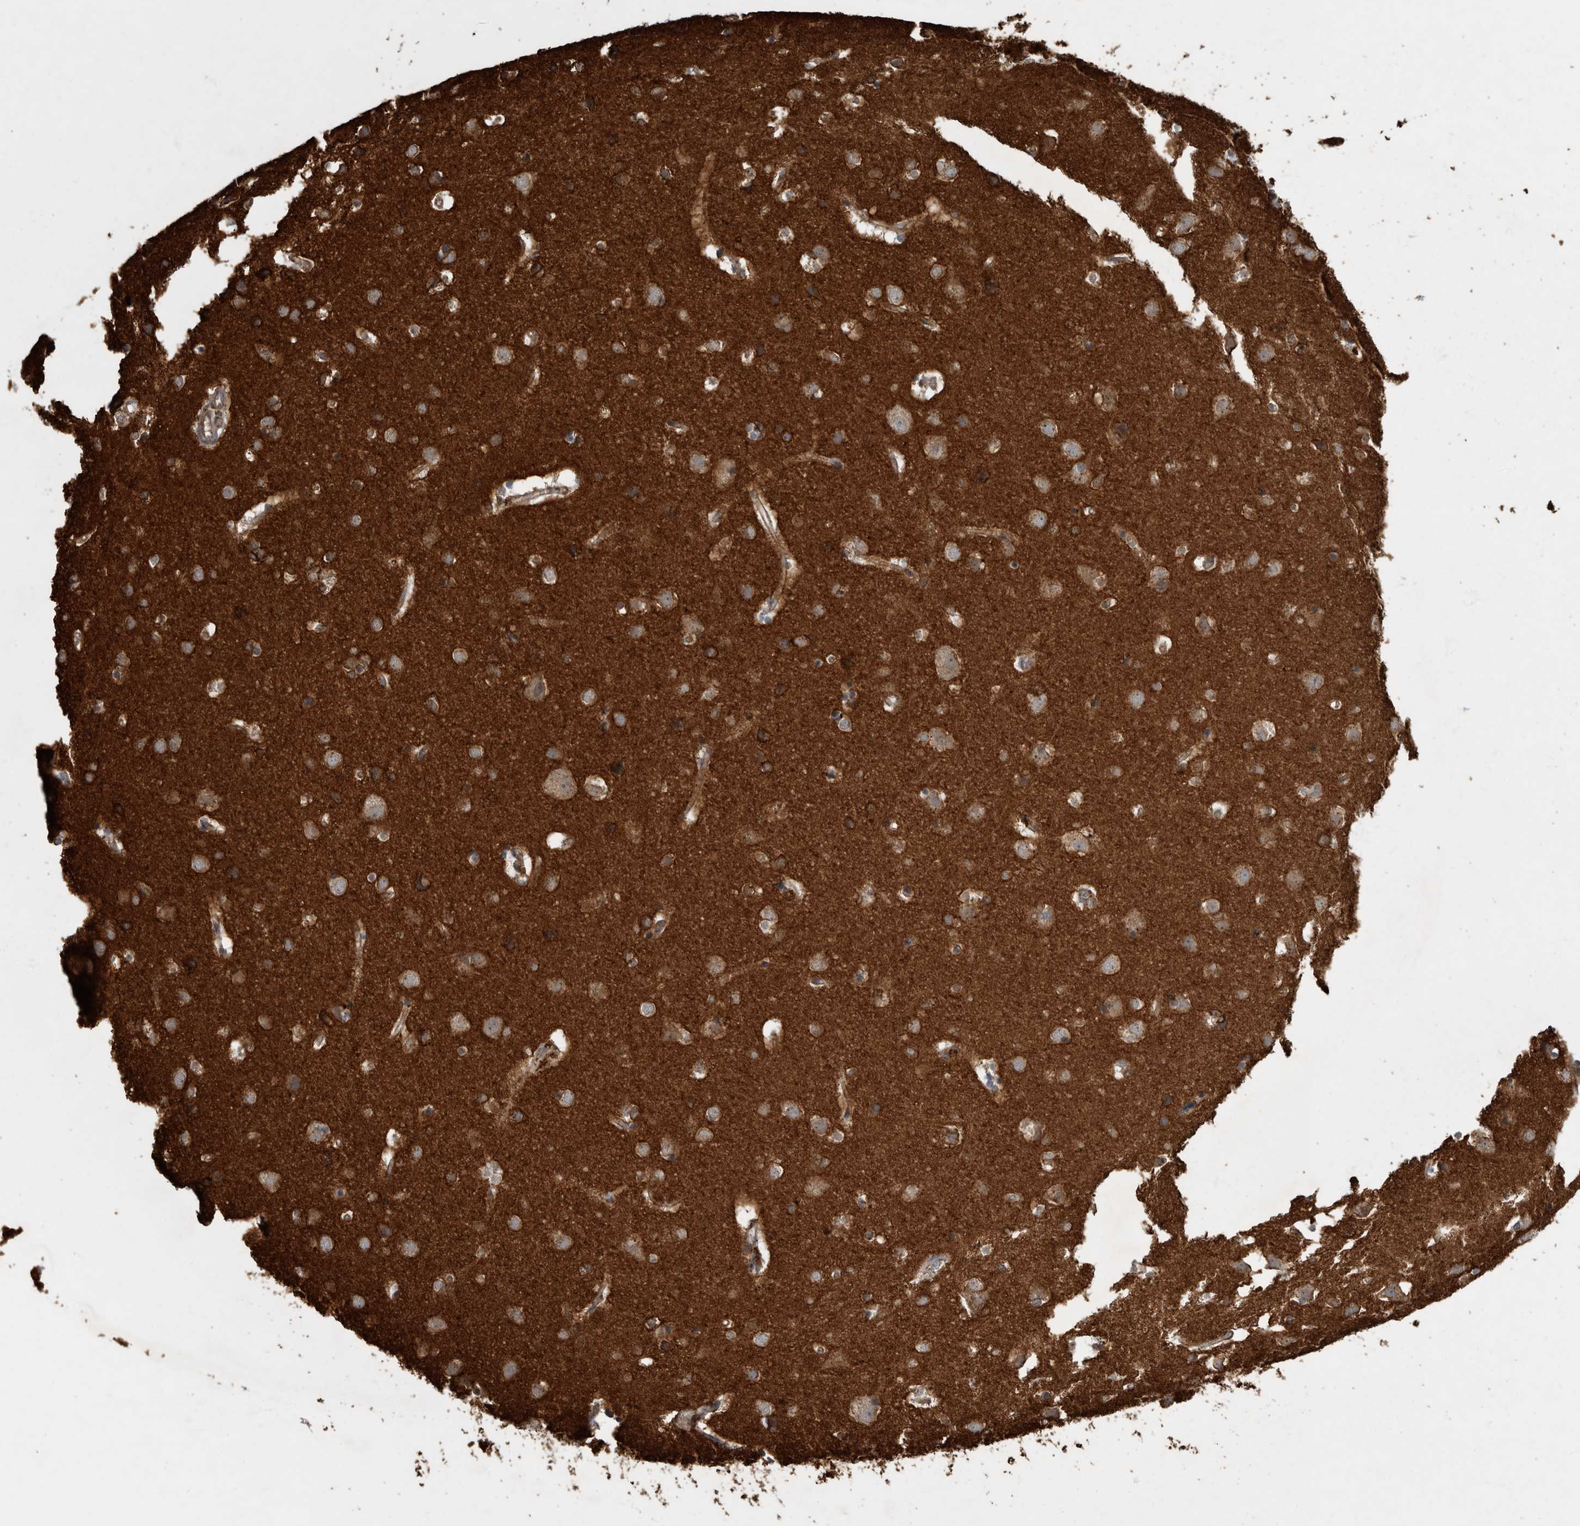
{"staining": {"intensity": "moderate", "quantity": ">75%", "location": "cytoplasmic/membranous"}, "tissue": "cerebral cortex", "cell_type": "Endothelial cells", "image_type": "normal", "snomed": [{"axis": "morphology", "description": "Normal tissue, NOS"}, {"axis": "topography", "description": "Cerebral cortex"}], "caption": "Protein analysis of benign cerebral cortex displays moderate cytoplasmic/membranous staining in approximately >75% of endothelial cells. Using DAB (3,3'-diaminobenzidine) (brown) and hematoxylin (blue) stains, captured at high magnification using brightfield microscopy.", "gene": "VEGFD", "patient": {"sex": "male", "age": 54}}